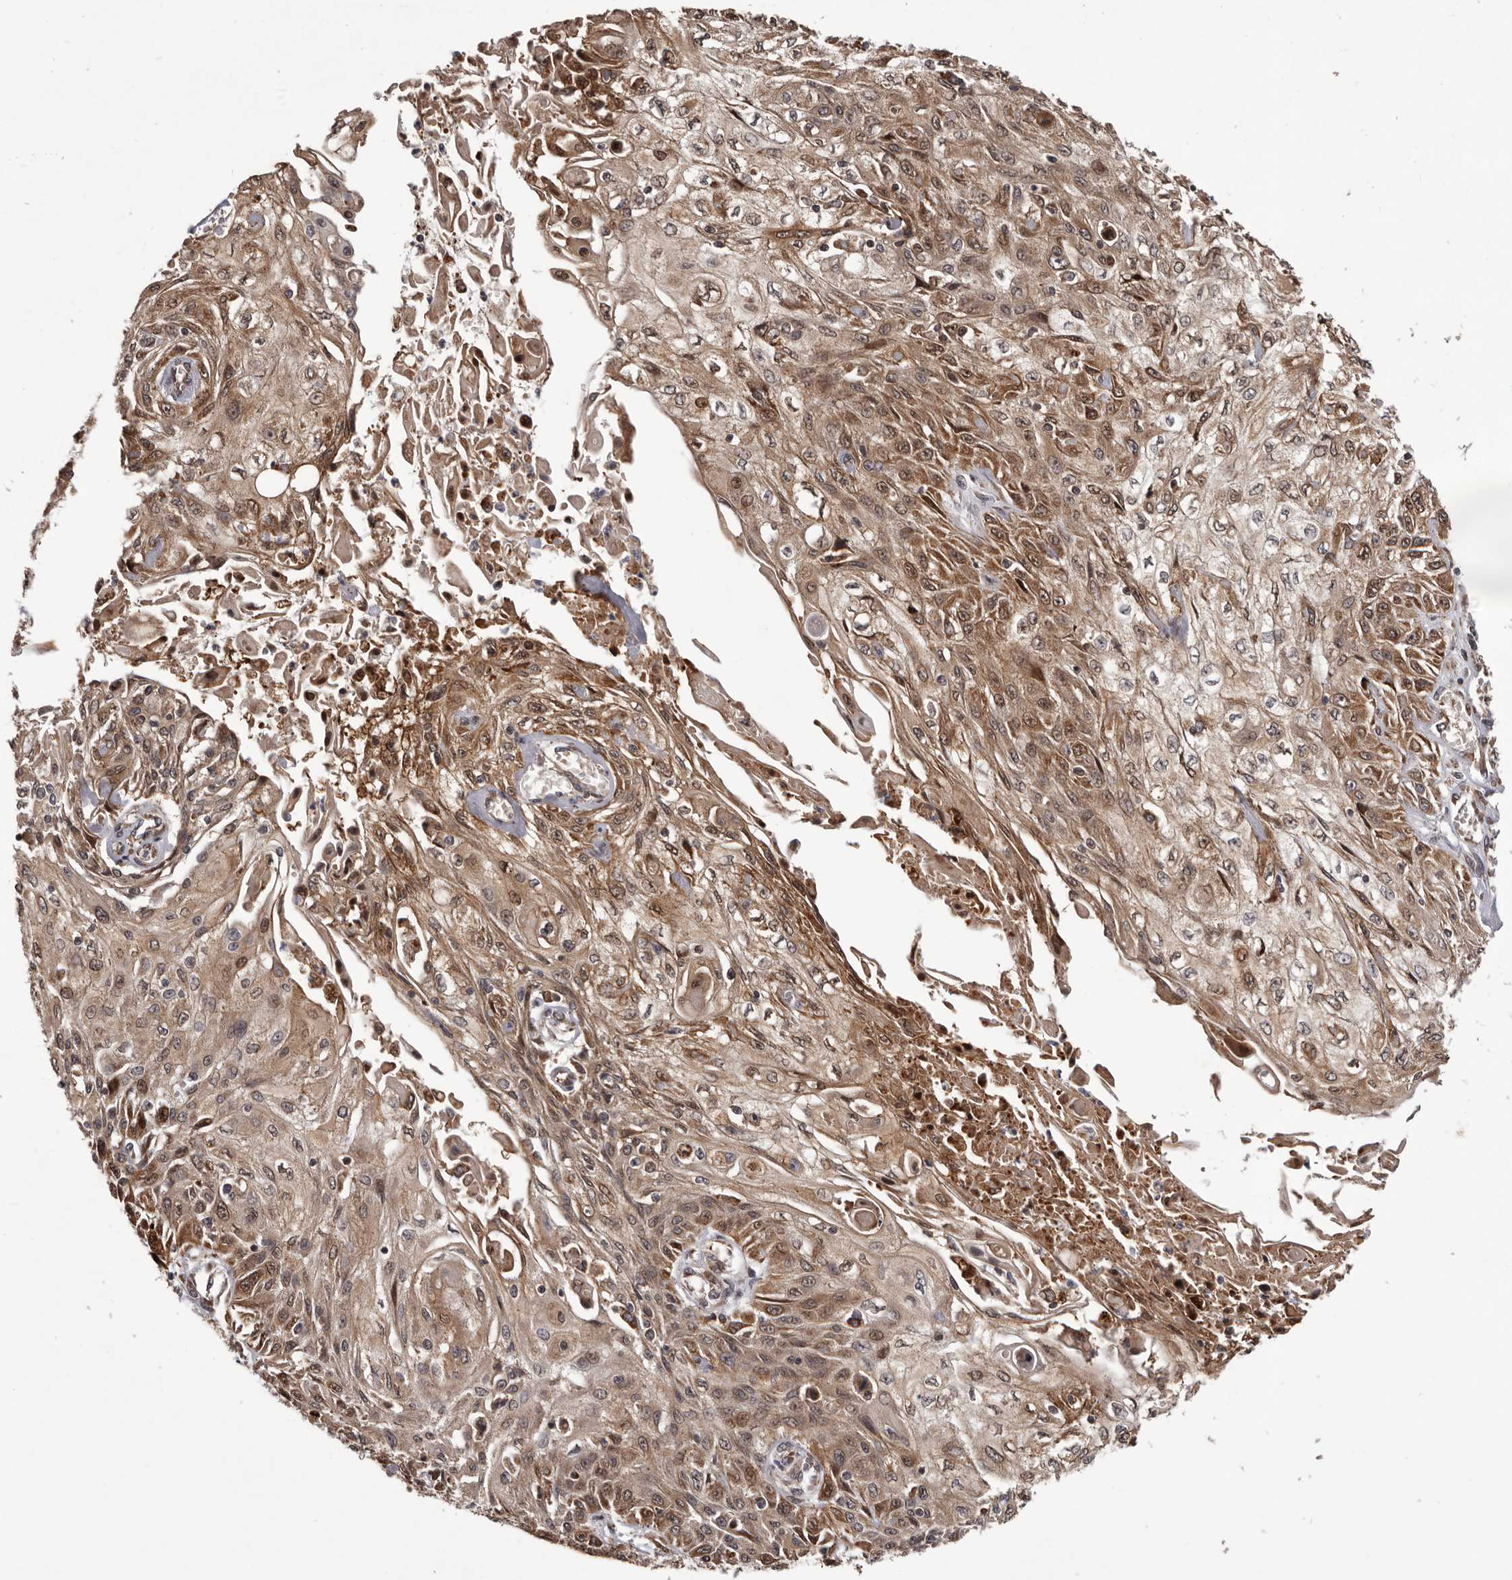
{"staining": {"intensity": "moderate", "quantity": ">75%", "location": "cytoplasmic/membranous,nuclear"}, "tissue": "skin cancer", "cell_type": "Tumor cells", "image_type": "cancer", "snomed": [{"axis": "morphology", "description": "Squamous cell carcinoma, NOS"}, {"axis": "morphology", "description": "Squamous cell carcinoma, metastatic, NOS"}, {"axis": "topography", "description": "Skin"}, {"axis": "topography", "description": "Lymph node"}], "caption": "DAB (3,3'-diaminobenzidine) immunohistochemical staining of human squamous cell carcinoma (skin) demonstrates moderate cytoplasmic/membranous and nuclear protein staining in approximately >75% of tumor cells. (DAB (3,3'-diaminobenzidine) = brown stain, brightfield microscopy at high magnification).", "gene": "GADD45B", "patient": {"sex": "male", "age": 75}}